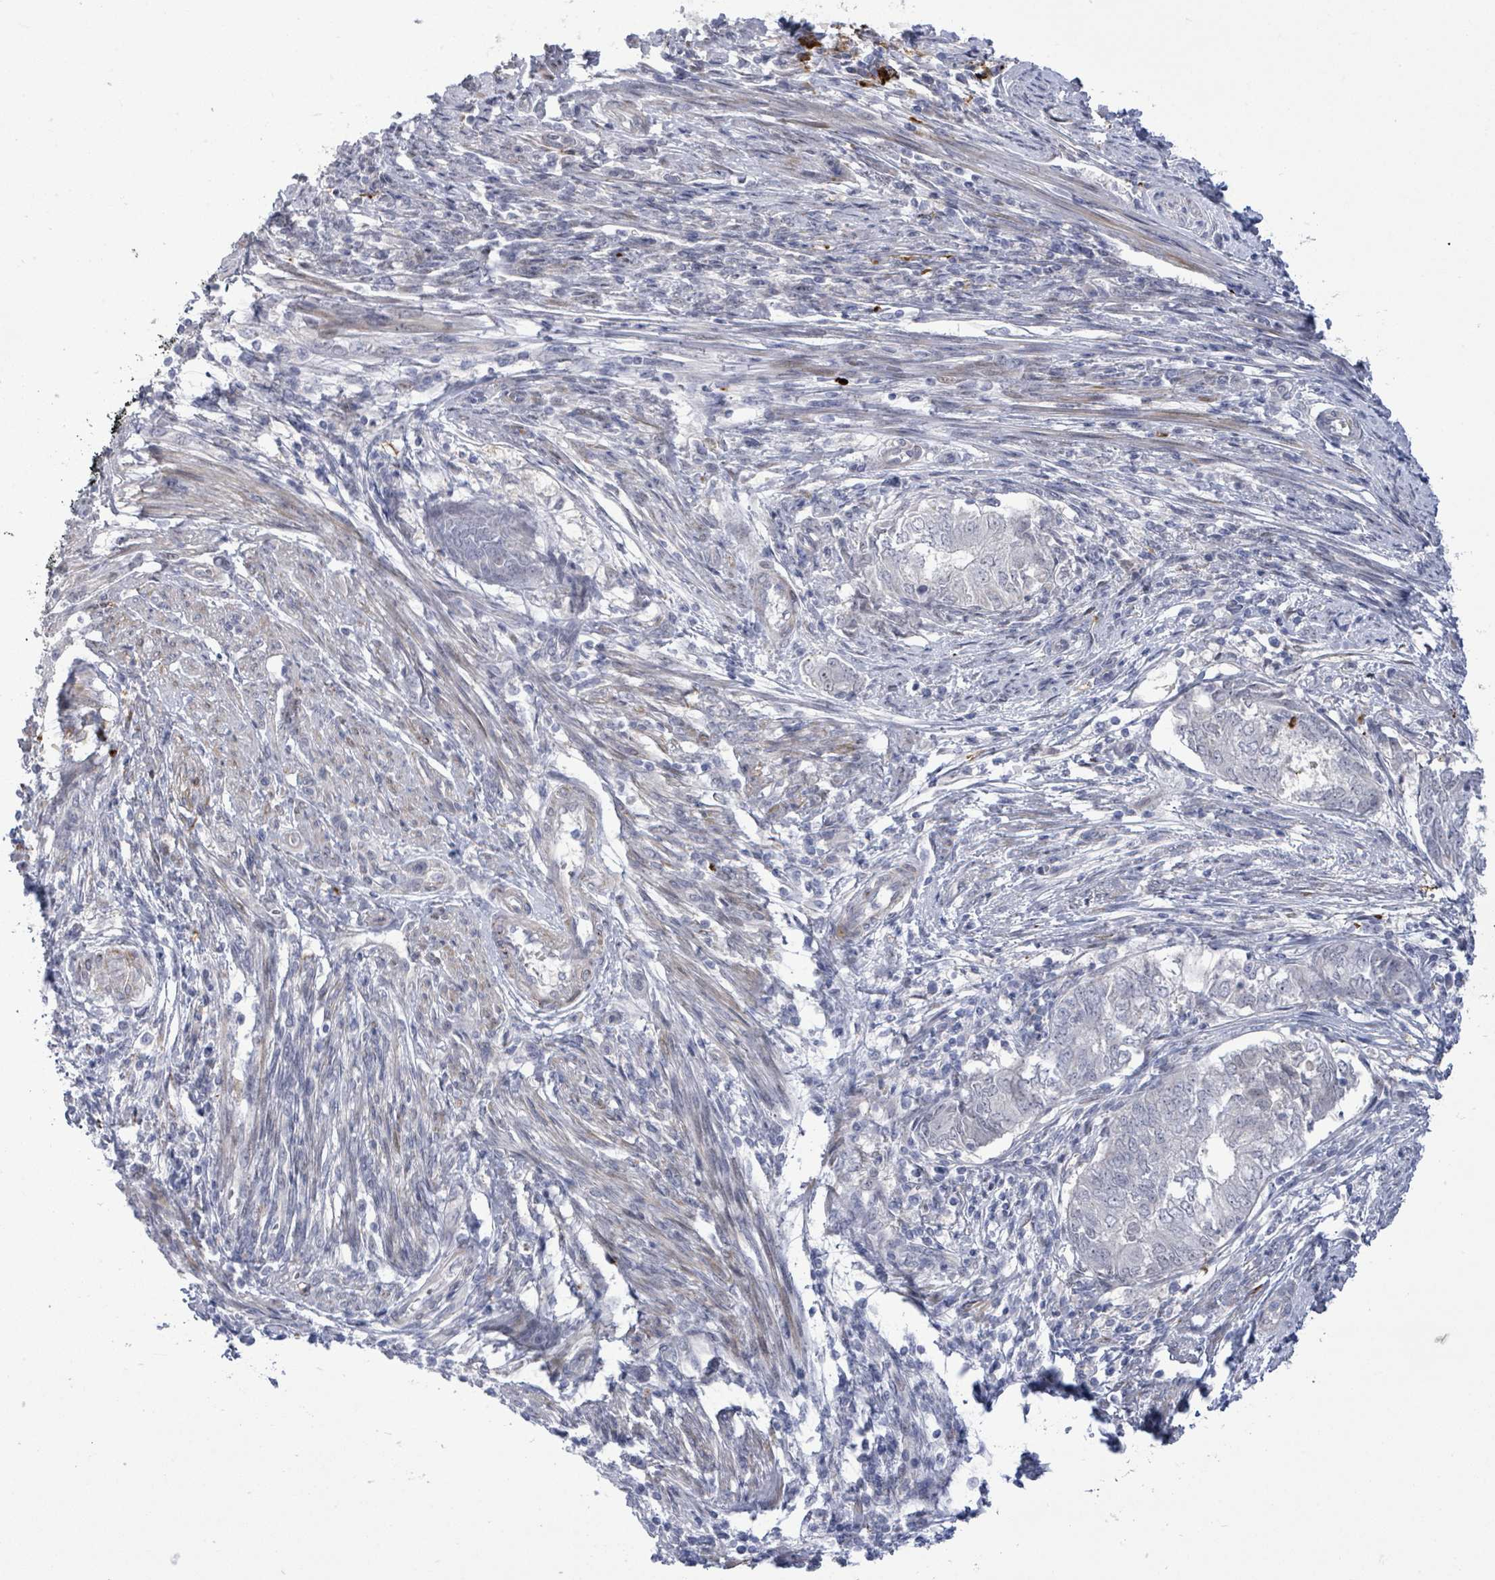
{"staining": {"intensity": "negative", "quantity": "none", "location": "none"}, "tissue": "endometrial cancer", "cell_type": "Tumor cells", "image_type": "cancer", "snomed": [{"axis": "morphology", "description": "Adenocarcinoma, NOS"}, {"axis": "topography", "description": "Endometrium"}], "caption": "Immunohistochemistry (IHC) image of neoplastic tissue: adenocarcinoma (endometrial) stained with DAB (3,3'-diaminobenzidine) demonstrates no significant protein staining in tumor cells. (DAB (3,3'-diaminobenzidine) immunohistochemistry, high magnification).", "gene": "CT45A5", "patient": {"sex": "female", "age": 62}}